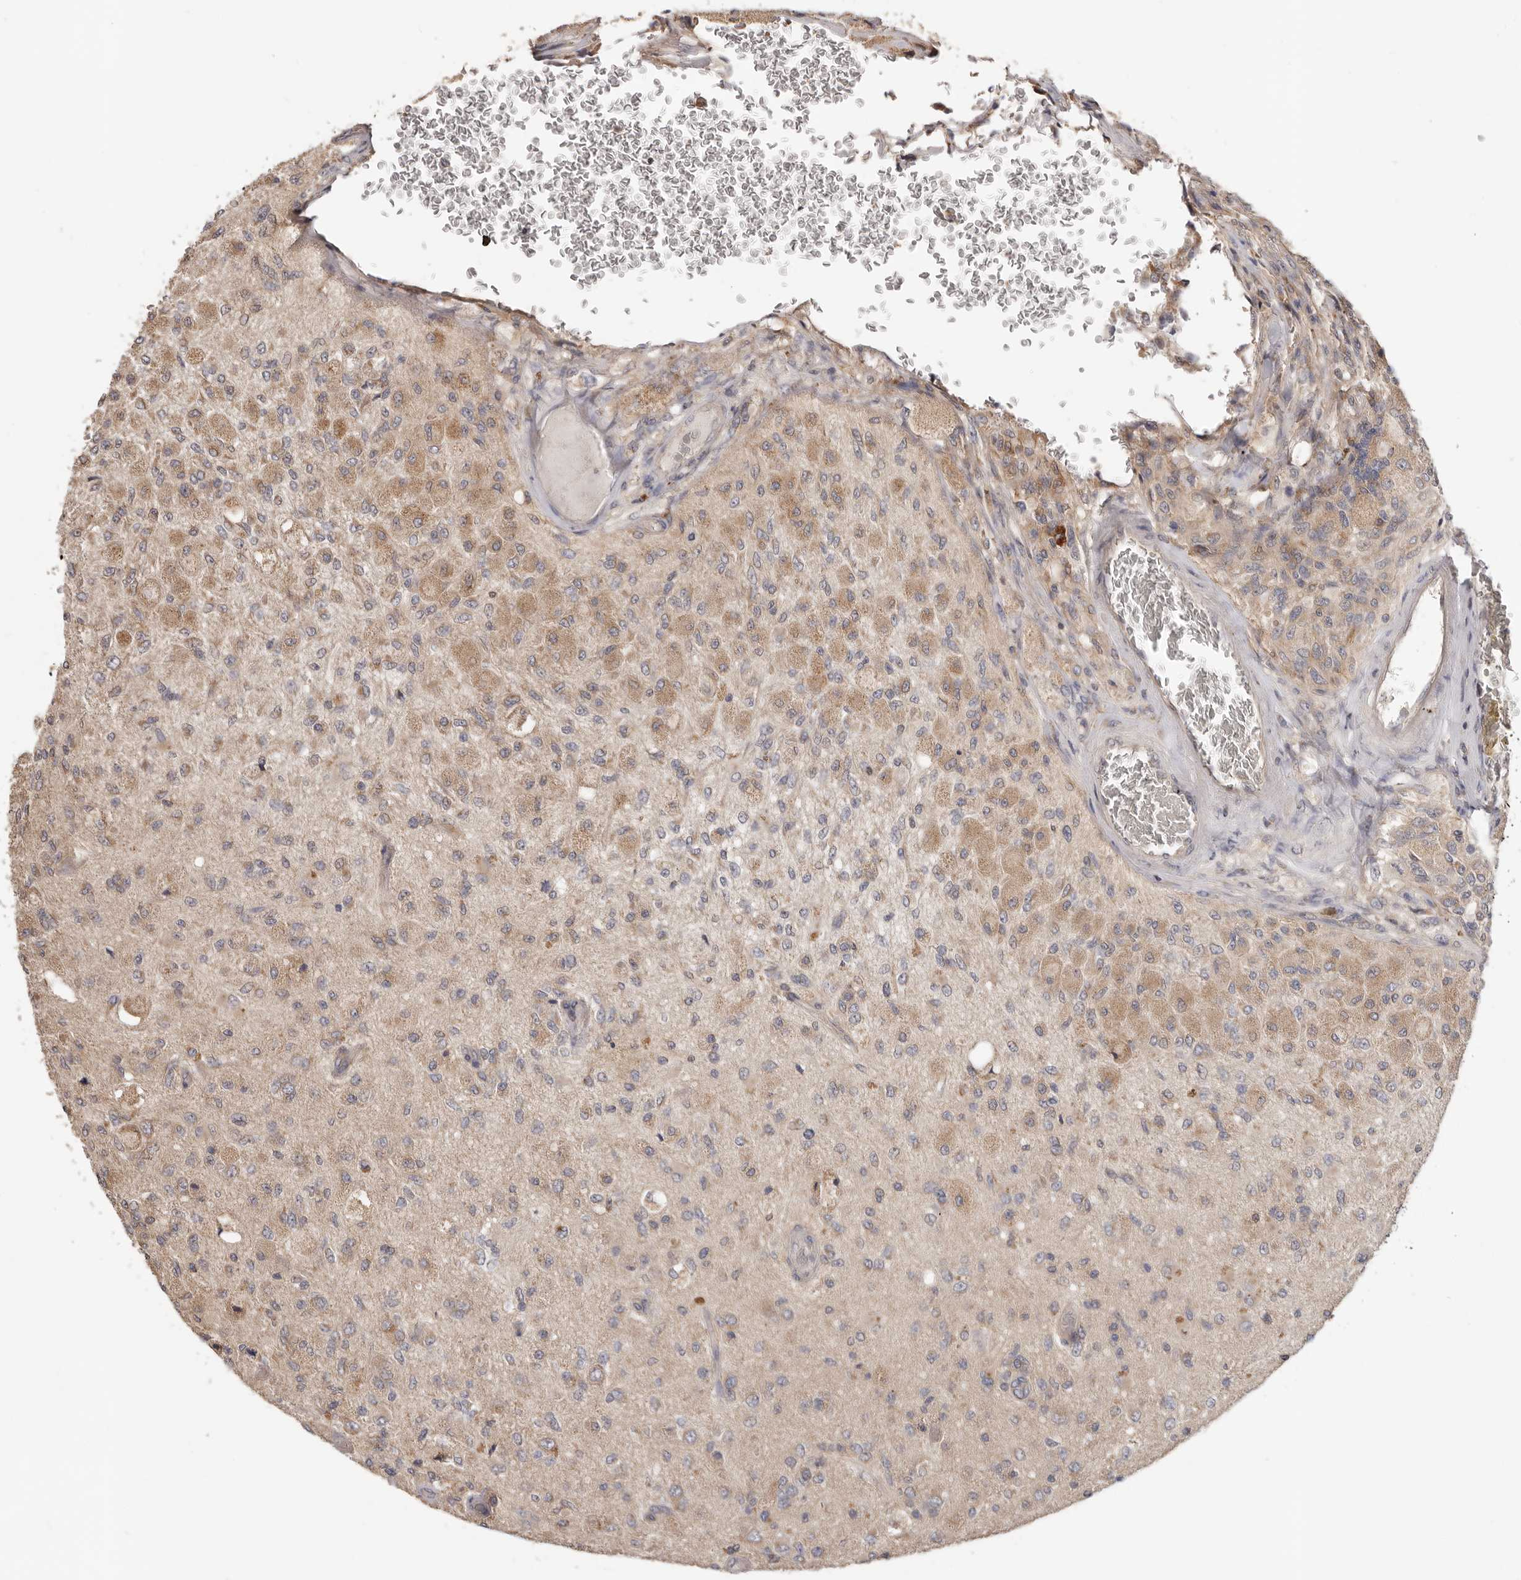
{"staining": {"intensity": "moderate", "quantity": "<25%", "location": "cytoplasmic/membranous"}, "tissue": "glioma", "cell_type": "Tumor cells", "image_type": "cancer", "snomed": [{"axis": "morphology", "description": "Normal tissue, NOS"}, {"axis": "morphology", "description": "Glioma, malignant, High grade"}, {"axis": "topography", "description": "Cerebral cortex"}], "caption": "The histopathology image exhibits a brown stain indicating the presence of a protein in the cytoplasmic/membranous of tumor cells in glioma. The protein of interest is shown in brown color, while the nuclei are stained blue.", "gene": "LRP6", "patient": {"sex": "male", "age": 77}}